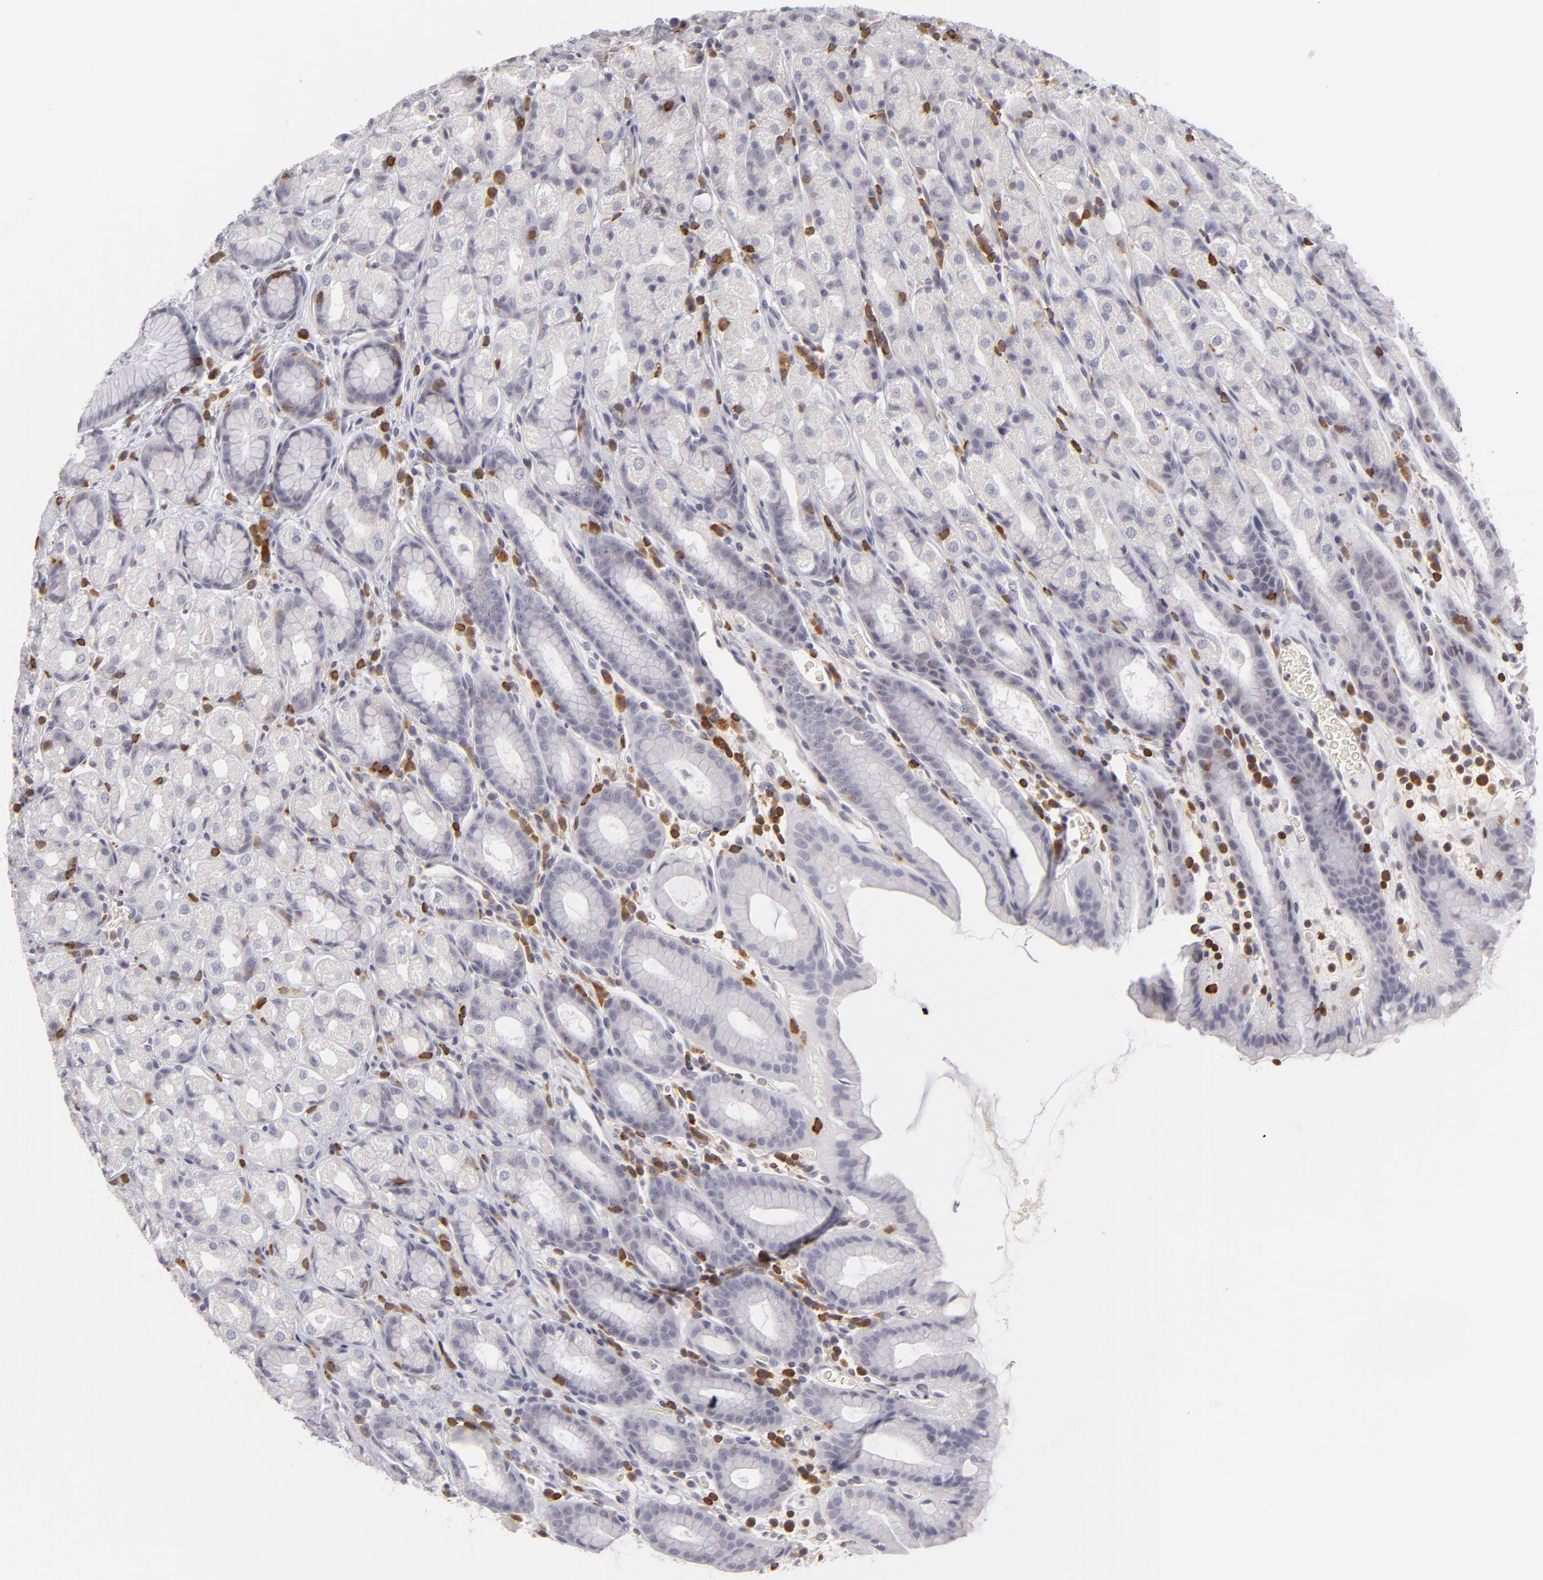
{"staining": {"intensity": "negative", "quantity": "none", "location": "none"}, "tissue": "stomach", "cell_type": "Glandular cells", "image_type": "normal", "snomed": [{"axis": "morphology", "description": "Normal tissue, NOS"}, {"axis": "topography", "description": "Stomach, upper"}], "caption": "A high-resolution photomicrograph shows immunohistochemistry staining of benign stomach, which demonstrates no significant staining in glandular cells.", "gene": "APOBEC3G", "patient": {"sex": "male", "age": 68}}